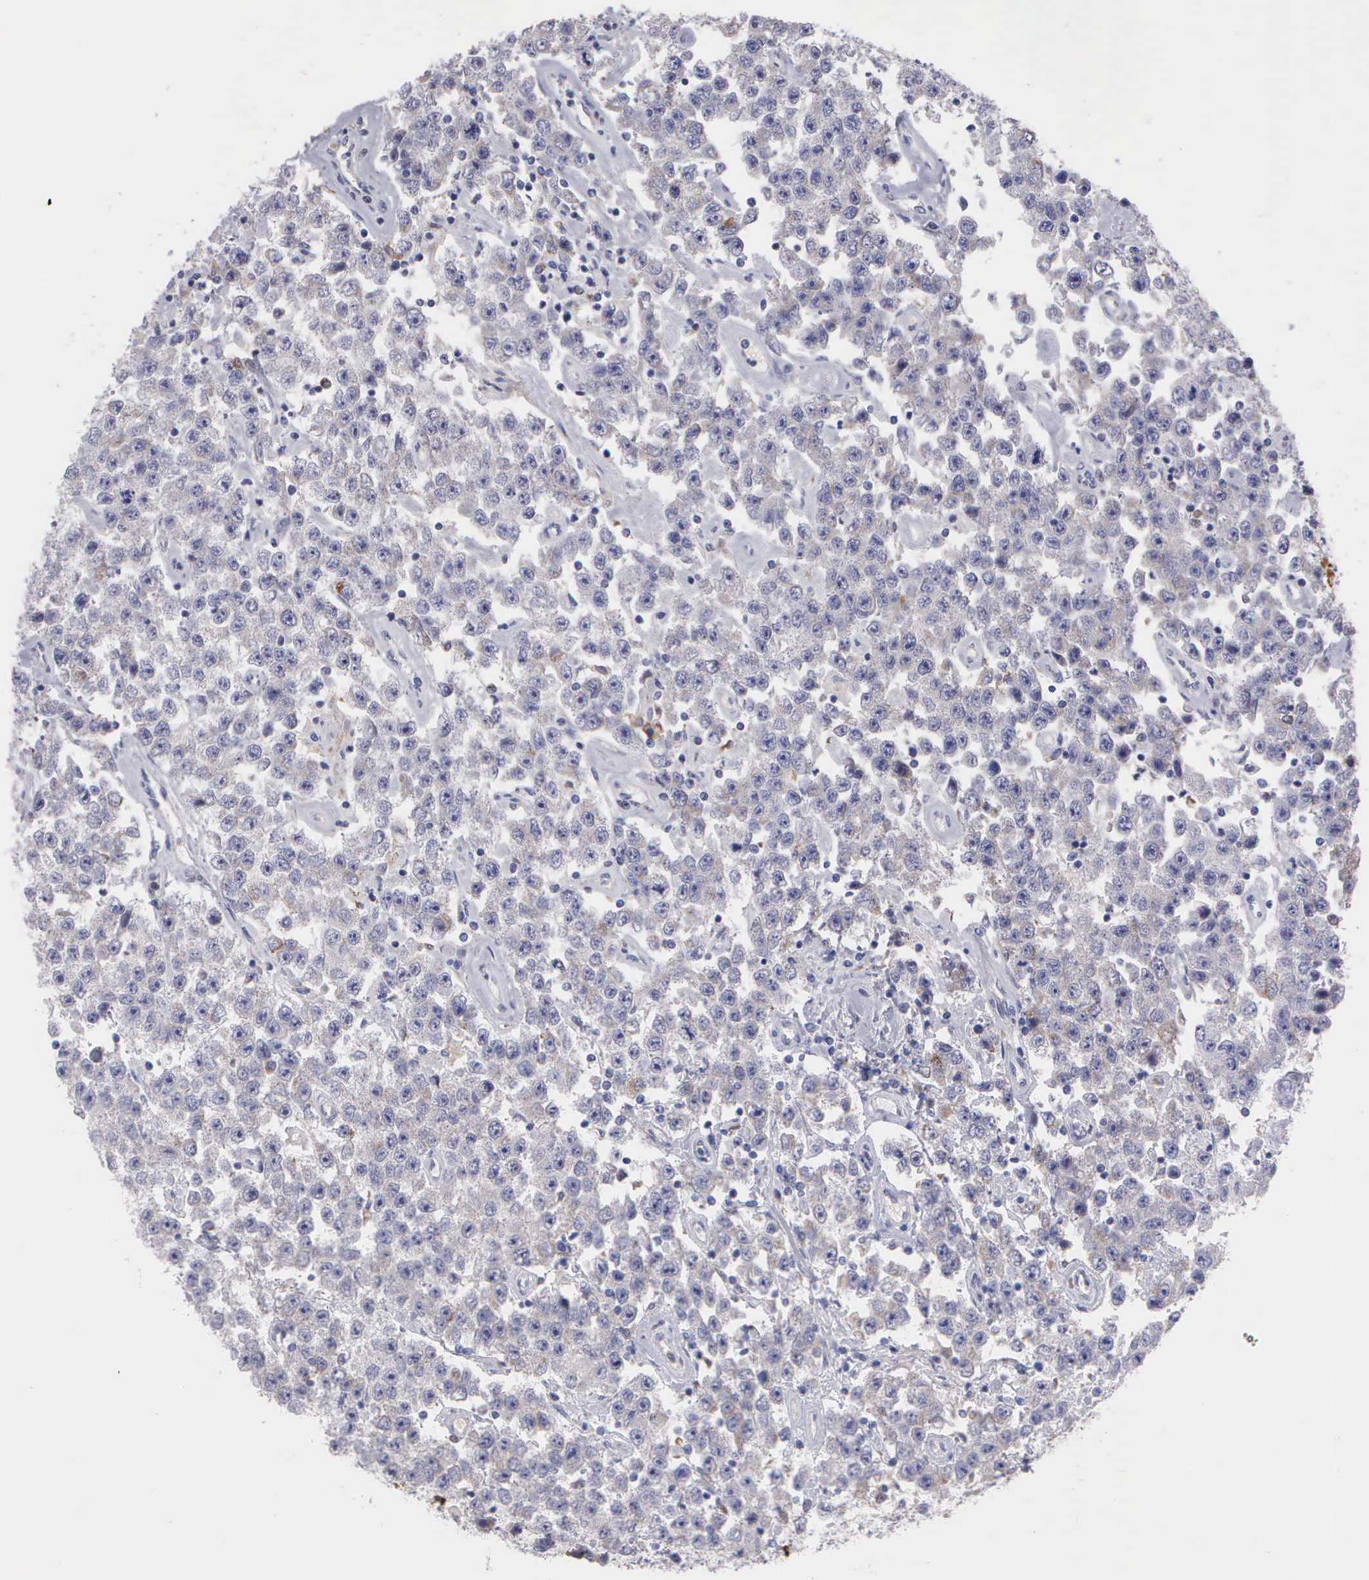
{"staining": {"intensity": "weak", "quantity": "<25%", "location": "cytoplasmic/membranous"}, "tissue": "testis cancer", "cell_type": "Tumor cells", "image_type": "cancer", "snomed": [{"axis": "morphology", "description": "Seminoma, NOS"}, {"axis": "topography", "description": "Testis"}], "caption": "This is a histopathology image of IHC staining of seminoma (testis), which shows no expression in tumor cells.", "gene": "TYRP1", "patient": {"sex": "male", "age": 52}}